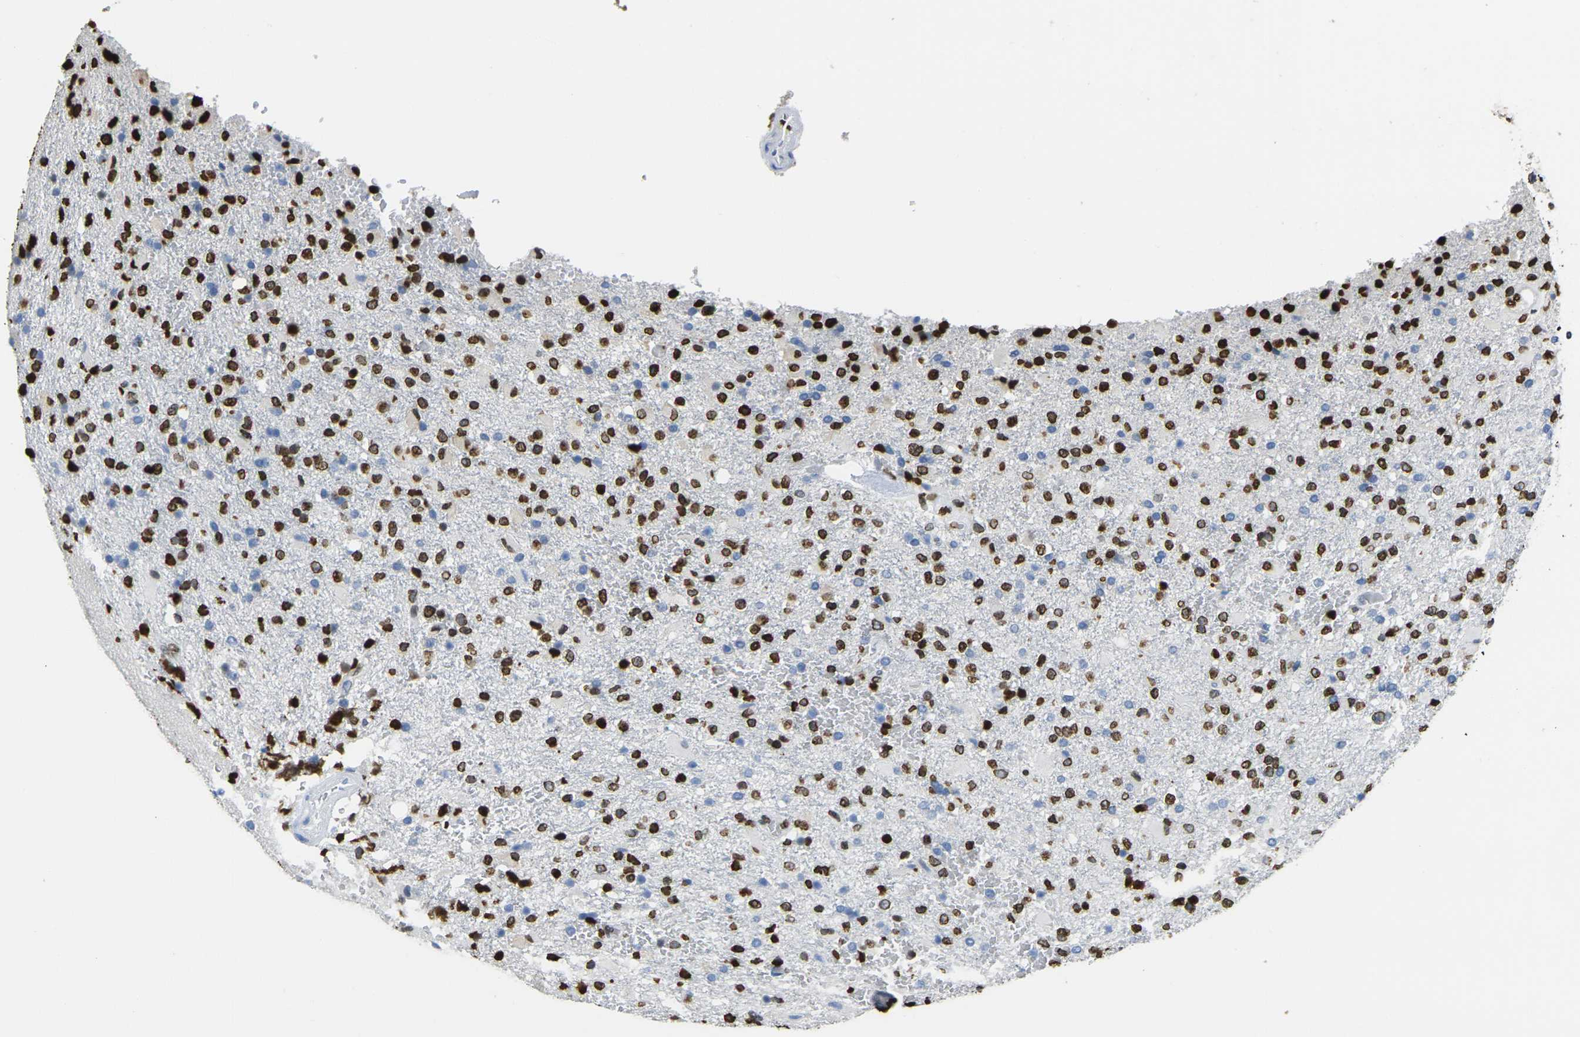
{"staining": {"intensity": "strong", "quantity": "25%-75%", "location": "nuclear"}, "tissue": "glioma", "cell_type": "Tumor cells", "image_type": "cancer", "snomed": [{"axis": "morphology", "description": "Glioma, malignant, High grade"}, {"axis": "topography", "description": "Brain"}], "caption": "Malignant glioma (high-grade) tissue exhibits strong nuclear staining in approximately 25%-75% of tumor cells (DAB (3,3'-diaminobenzidine) IHC, brown staining for protein, blue staining for nuclei).", "gene": "DRAXIN", "patient": {"sex": "male", "age": 71}}